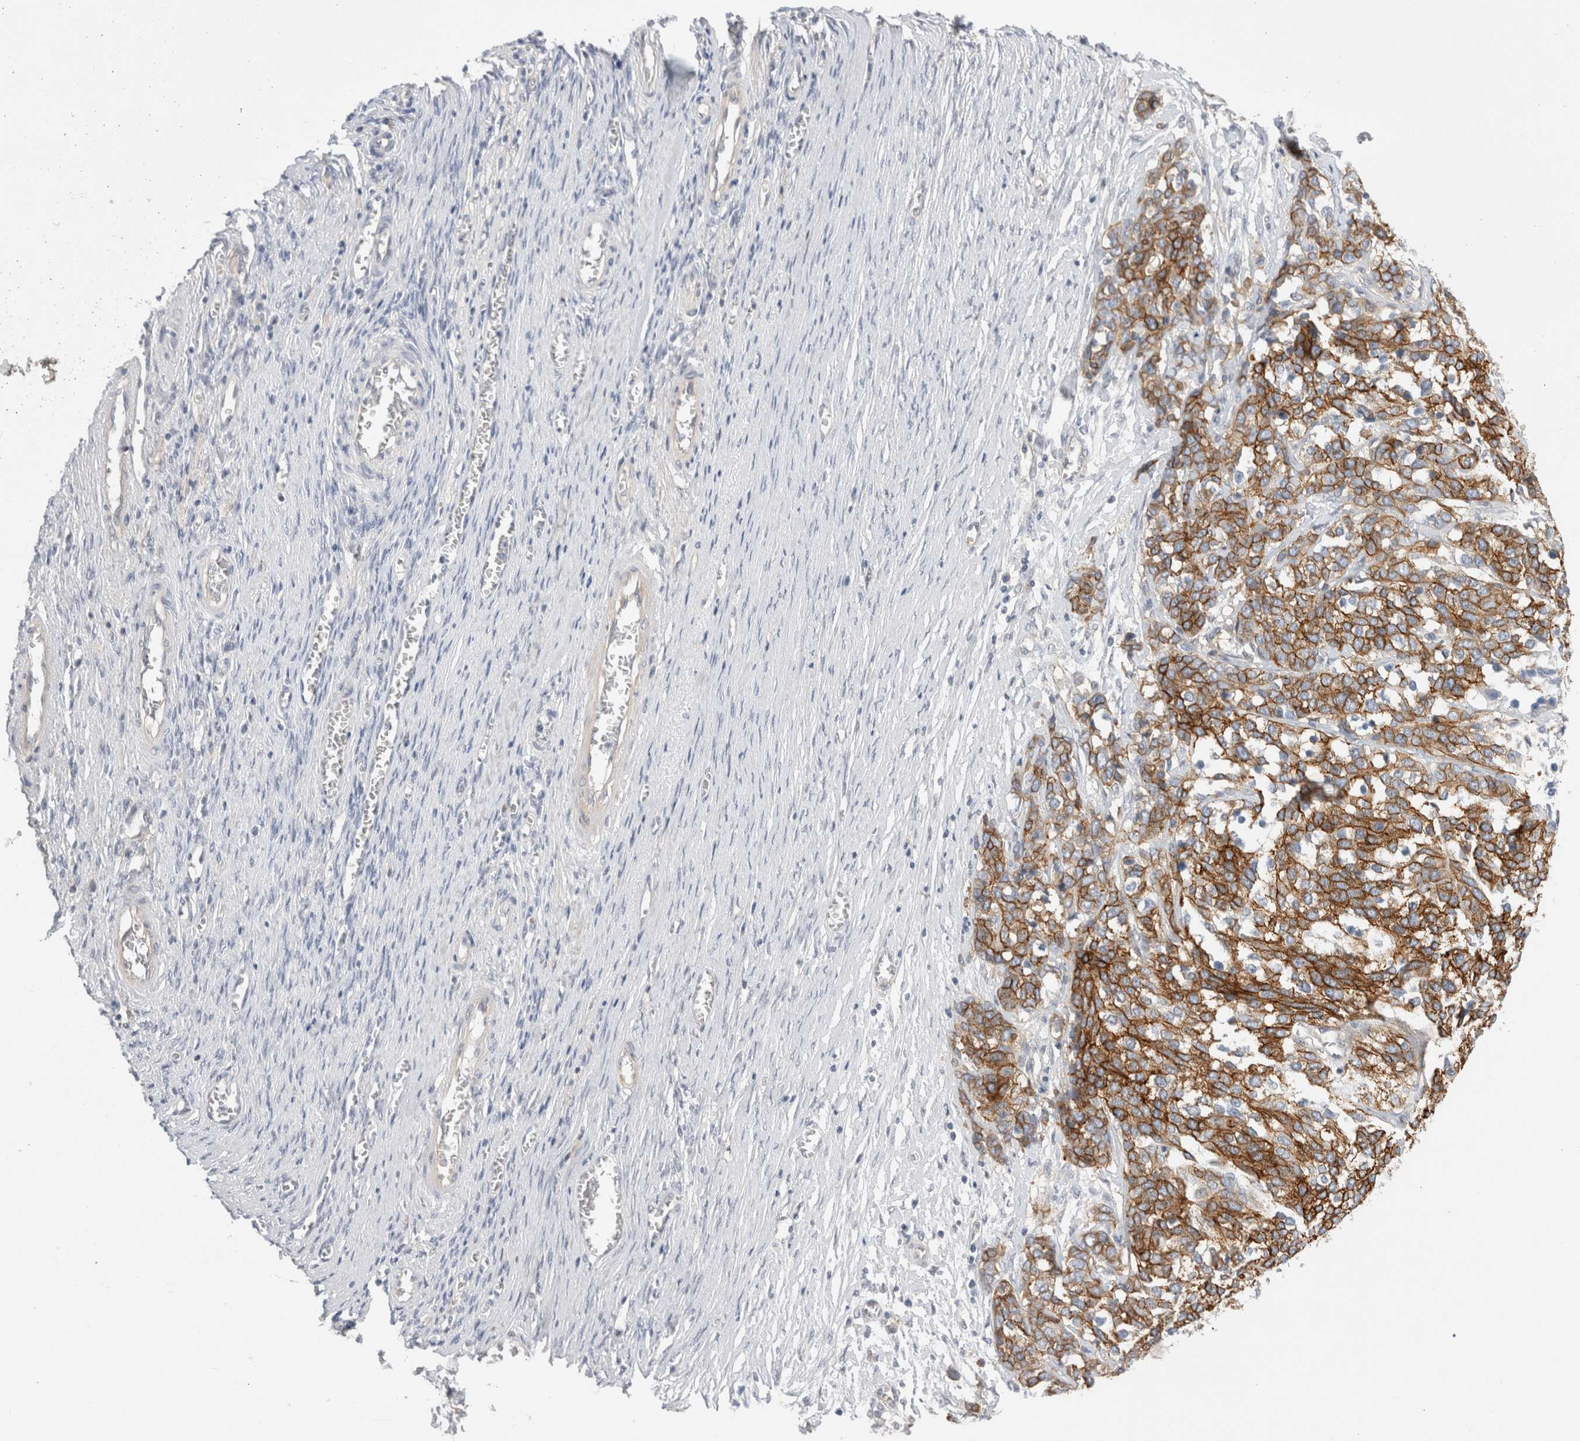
{"staining": {"intensity": "moderate", "quantity": ">75%", "location": "cytoplasmic/membranous"}, "tissue": "ovarian cancer", "cell_type": "Tumor cells", "image_type": "cancer", "snomed": [{"axis": "morphology", "description": "Cystadenocarcinoma, serous, NOS"}, {"axis": "topography", "description": "Ovary"}], "caption": "A brown stain labels moderate cytoplasmic/membranous expression of a protein in ovarian serous cystadenocarcinoma tumor cells. (brown staining indicates protein expression, while blue staining denotes nuclei).", "gene": "VANGL1", "patient": {"sex": "female", "age": 44}}